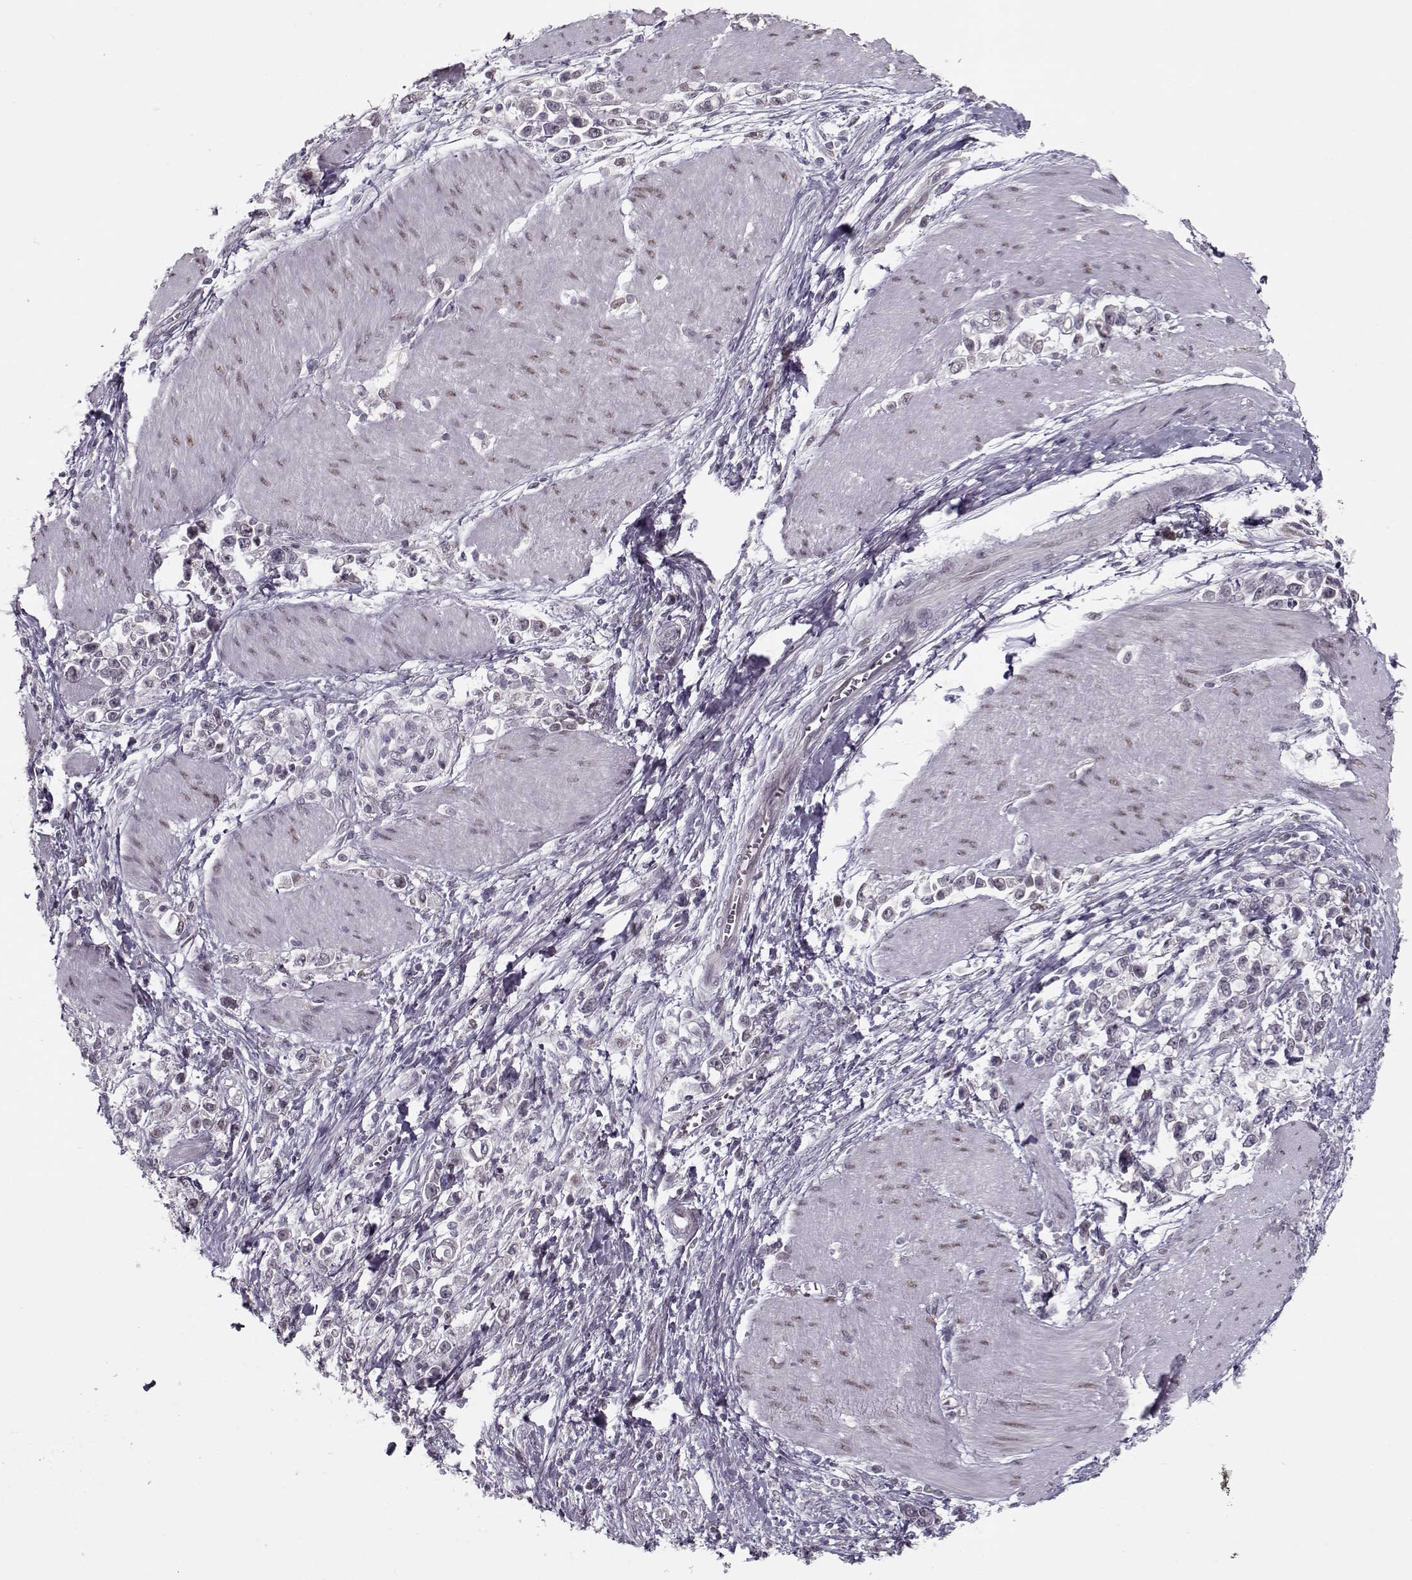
{"staining": {"intensity": "negative", "quantity": "none", "location": "none"}, "tissue": "stomach cancer", "cell_type": "Tumor cells", "image_type": "cancer", "snomed": [{"axis": "morphology", "description": "Adenocarcinoma, NOS"}, {"axis": "topography", "description": "Stomach"}], "caption": "Stomach cancer stained for a protein using immunohistochemistry exhibits no expression tumor cells.", "gene": "DNAI3", "patient": {"sex": "male", "age": 63}}